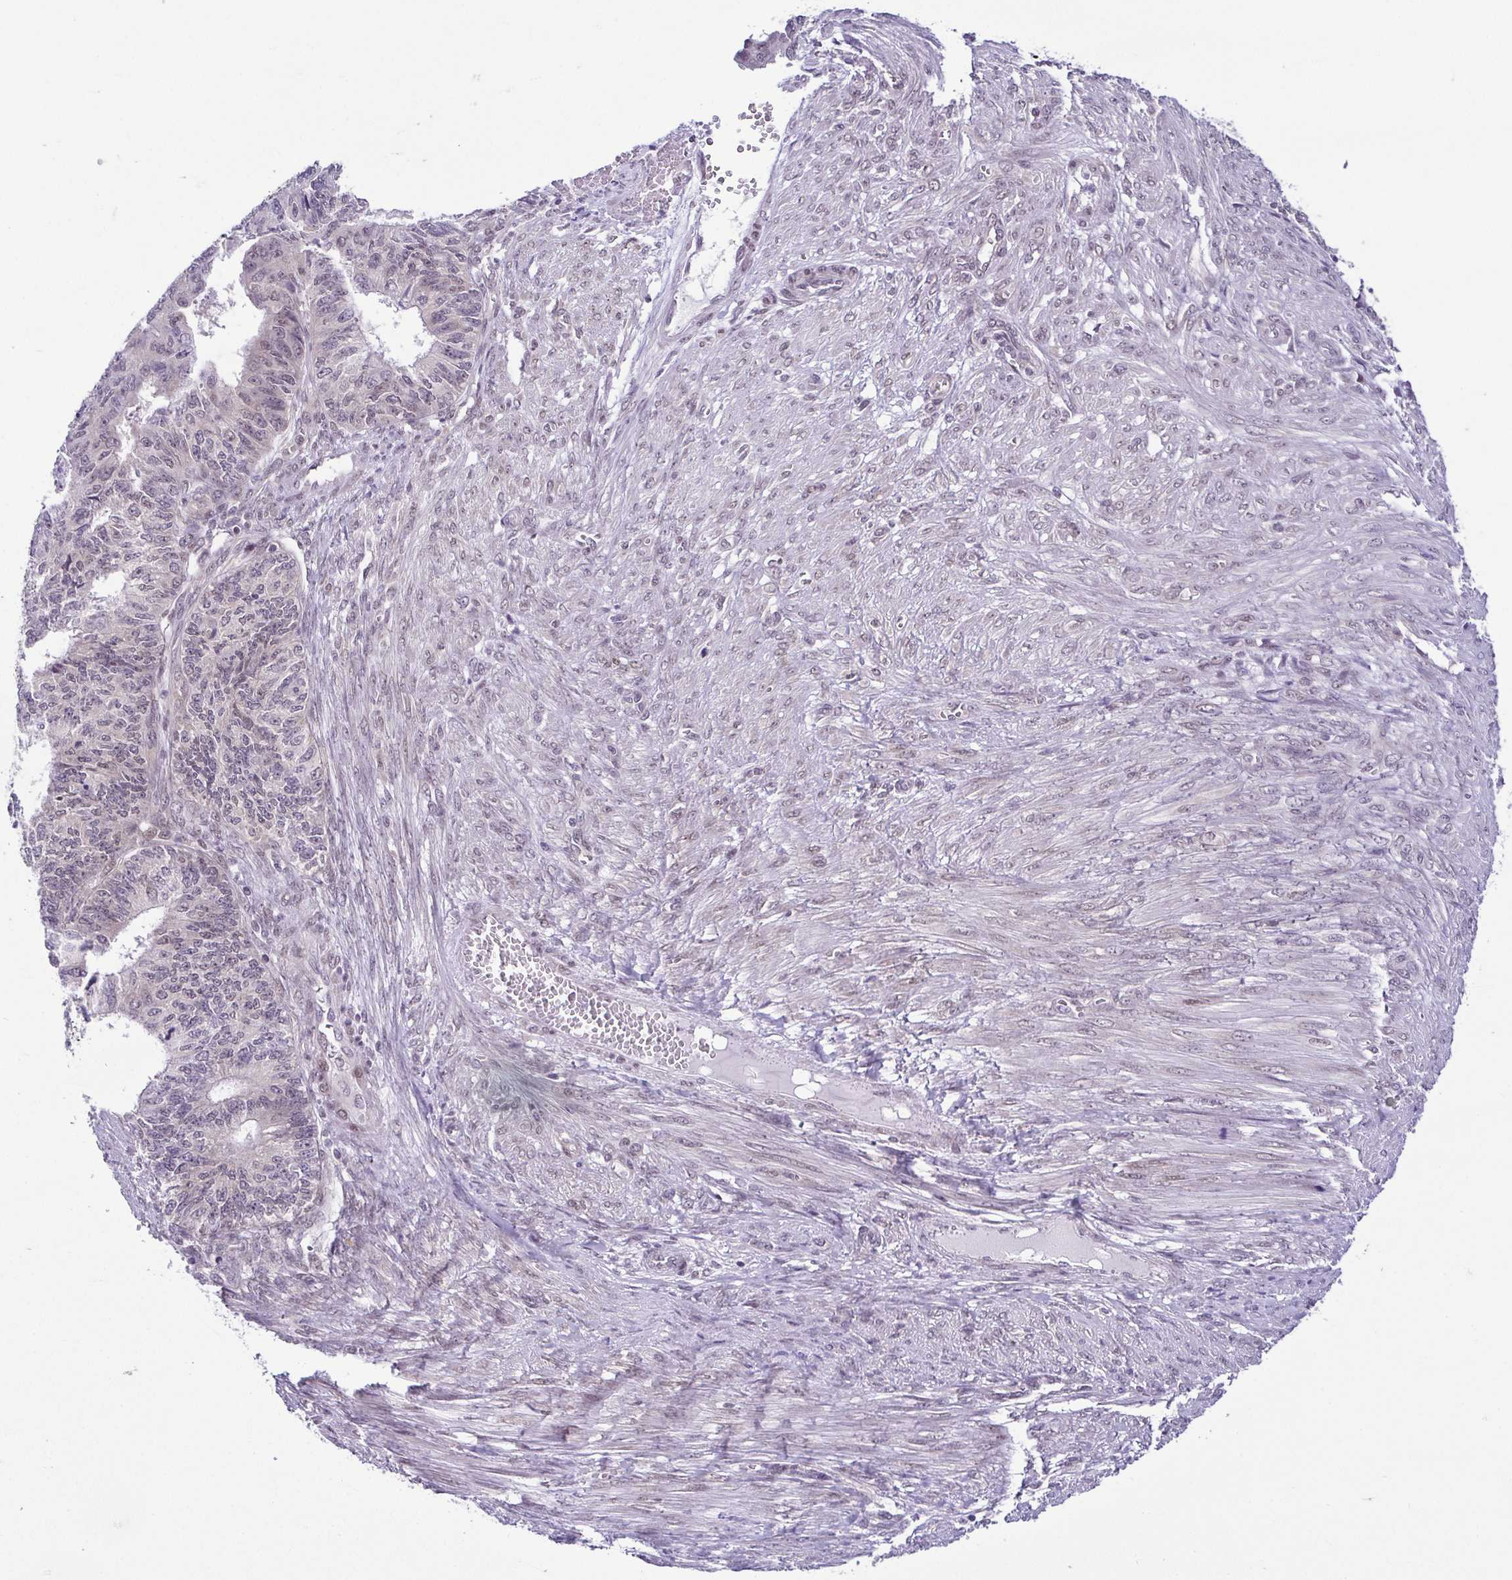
{"staining": {"intensity": "weak", "quantity": "<25%", "location": "nuclear"}, "tissue": "endometrial cancer", "cell_type": "Tumor cells", "image_type": "cancer", "snomed": [{"axis": "morphology", "description": "Adenocarcinoma, NOS"}, {"axis": "topography", "description": "Endometrium"}], "caption": "An IHC image of endometrial cancer is shown. There is no staining in tumor cells of endometrial cancer. (DAB (3,3'-diaminobenzidine) immunohistochemistry, high magnification).", "gene": "RBM3", "patient": {"sex": "female", "age": 32}}